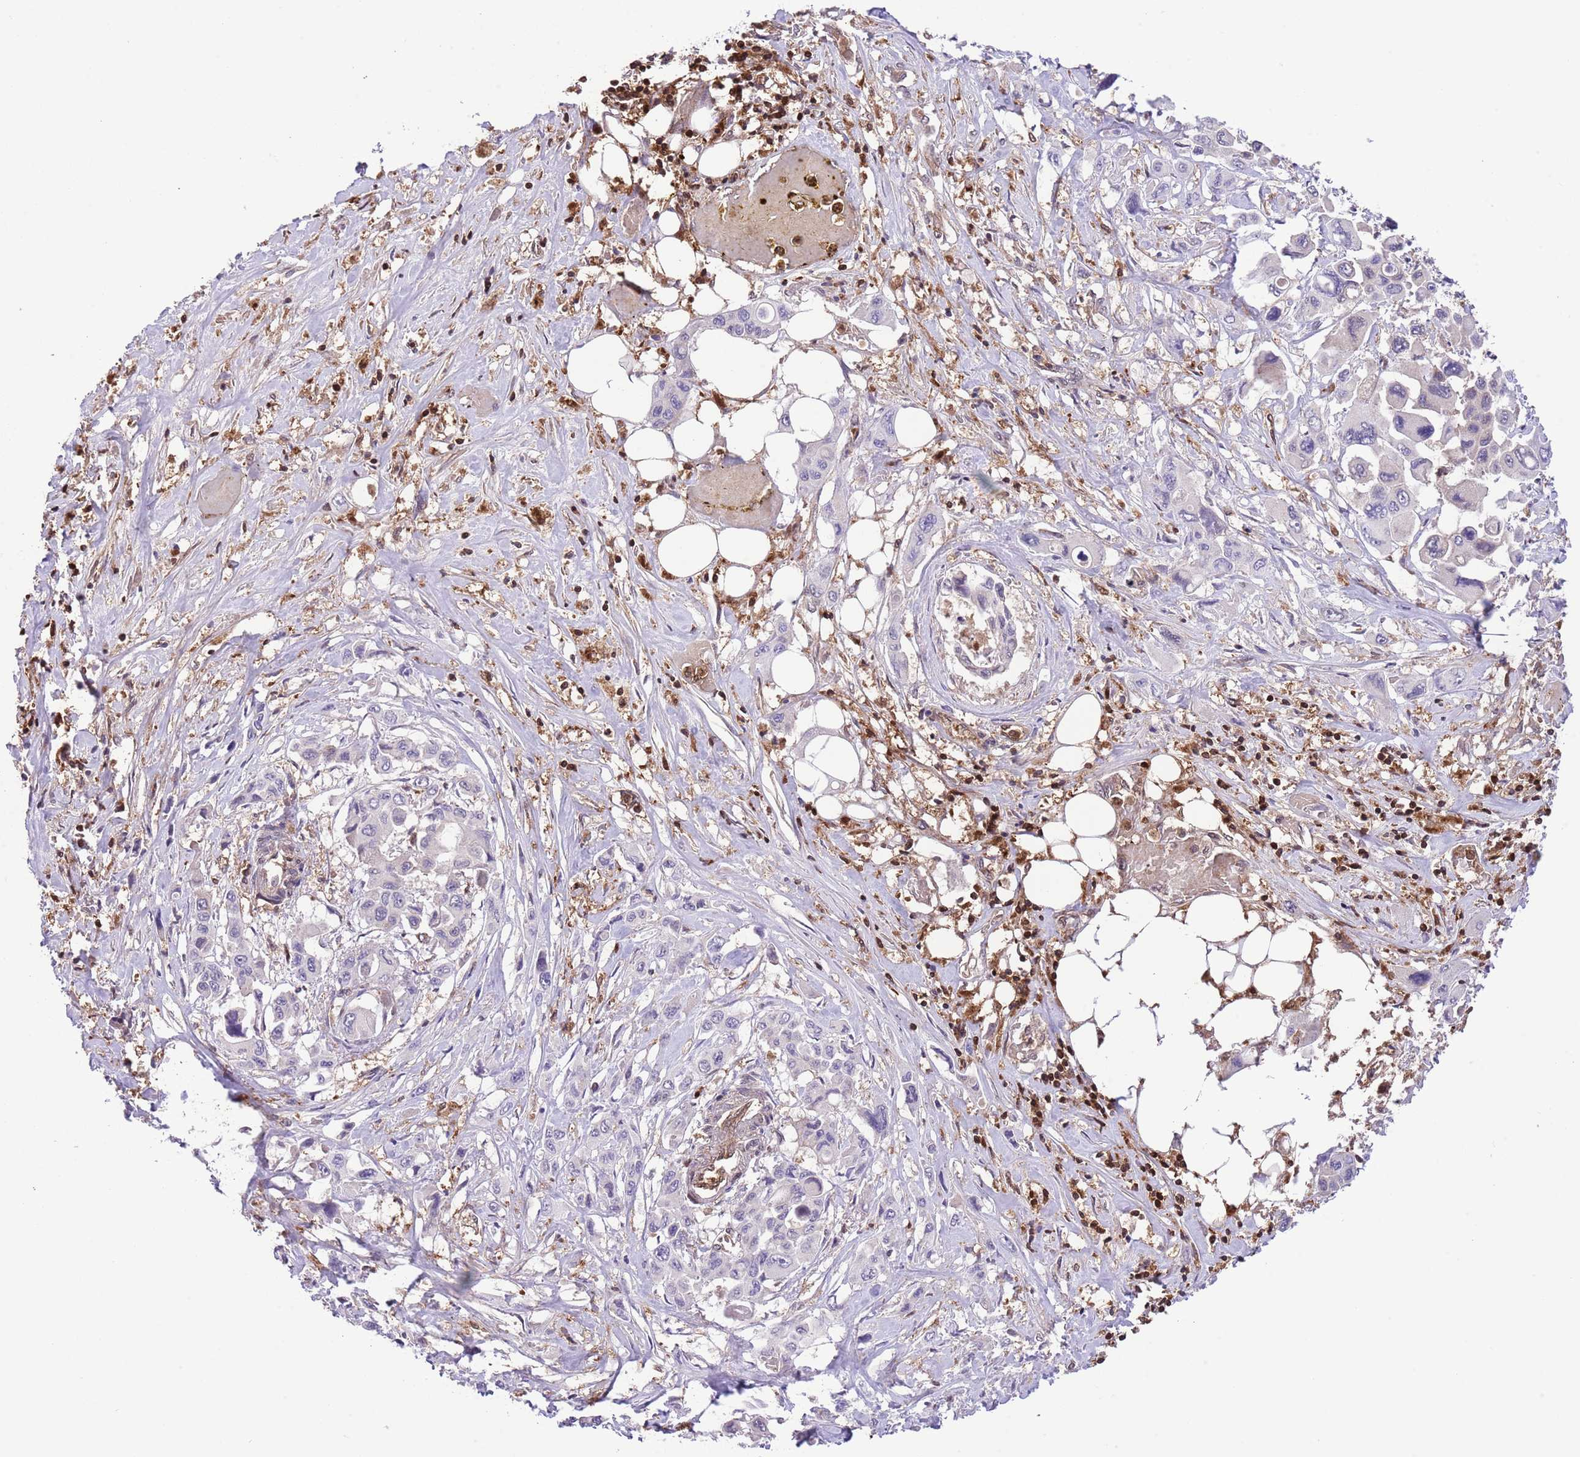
{"staining": {"intensity": "negative", "quantity": "none", "location": "none"}, "tissue": "pancreatic cancer", "cell_type": "Tumor cells", "image_type": "cancer", "snomed": [{"axis": "morphology", "description": "Adenocarcinoma, NOS"}, {"axis": "topography", "description": "Pancreas"}], "caption": "Immunohistochemical staining of human adenocarcinoma (pancreatic) exhibits no significant positivity in tumor cells.", "gene": "HDHD2", "patient": {"sex": "male", "age": 92}}